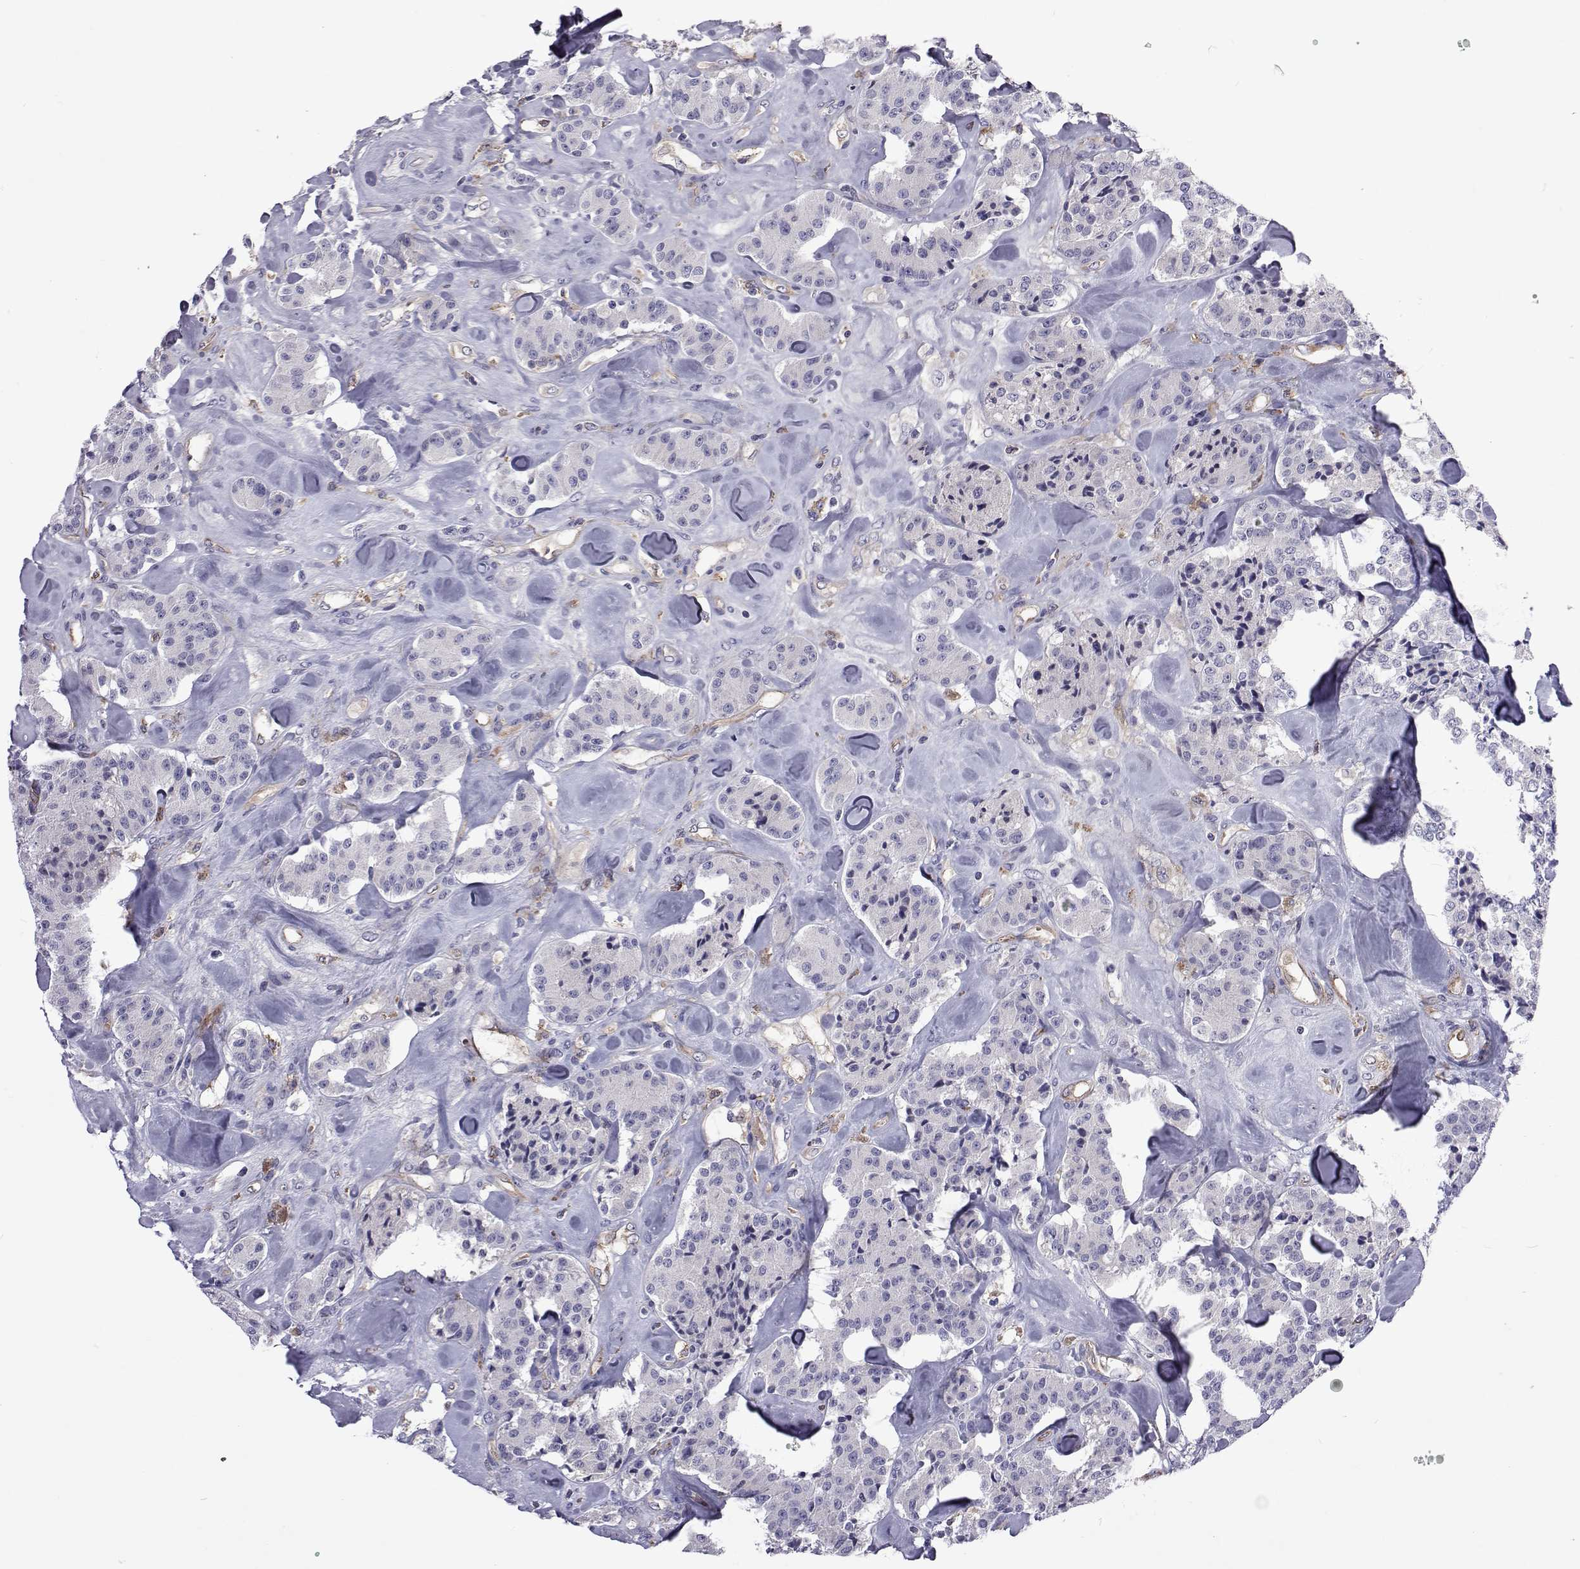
{"staining": {"intensity": "negative", "quantity": "none", "location": "none"}, "tissue": "carcinoid", "cell_type": "Tumor cells", "image_type": "cancer", "snomed": [{"axis": "morphology", "description": "Carcinoid, malignant, NOS"}, {"axis": "topography", "description": "Pancreas"}], "caption": "Immunohistochemistry photomicrograph of neoplastic tissue: carcinoid stained with DAB demonstrates no significant protein staining in tumor cells.", "gene": "TCF15", "patient": {"sex": "male", "age": 41}}